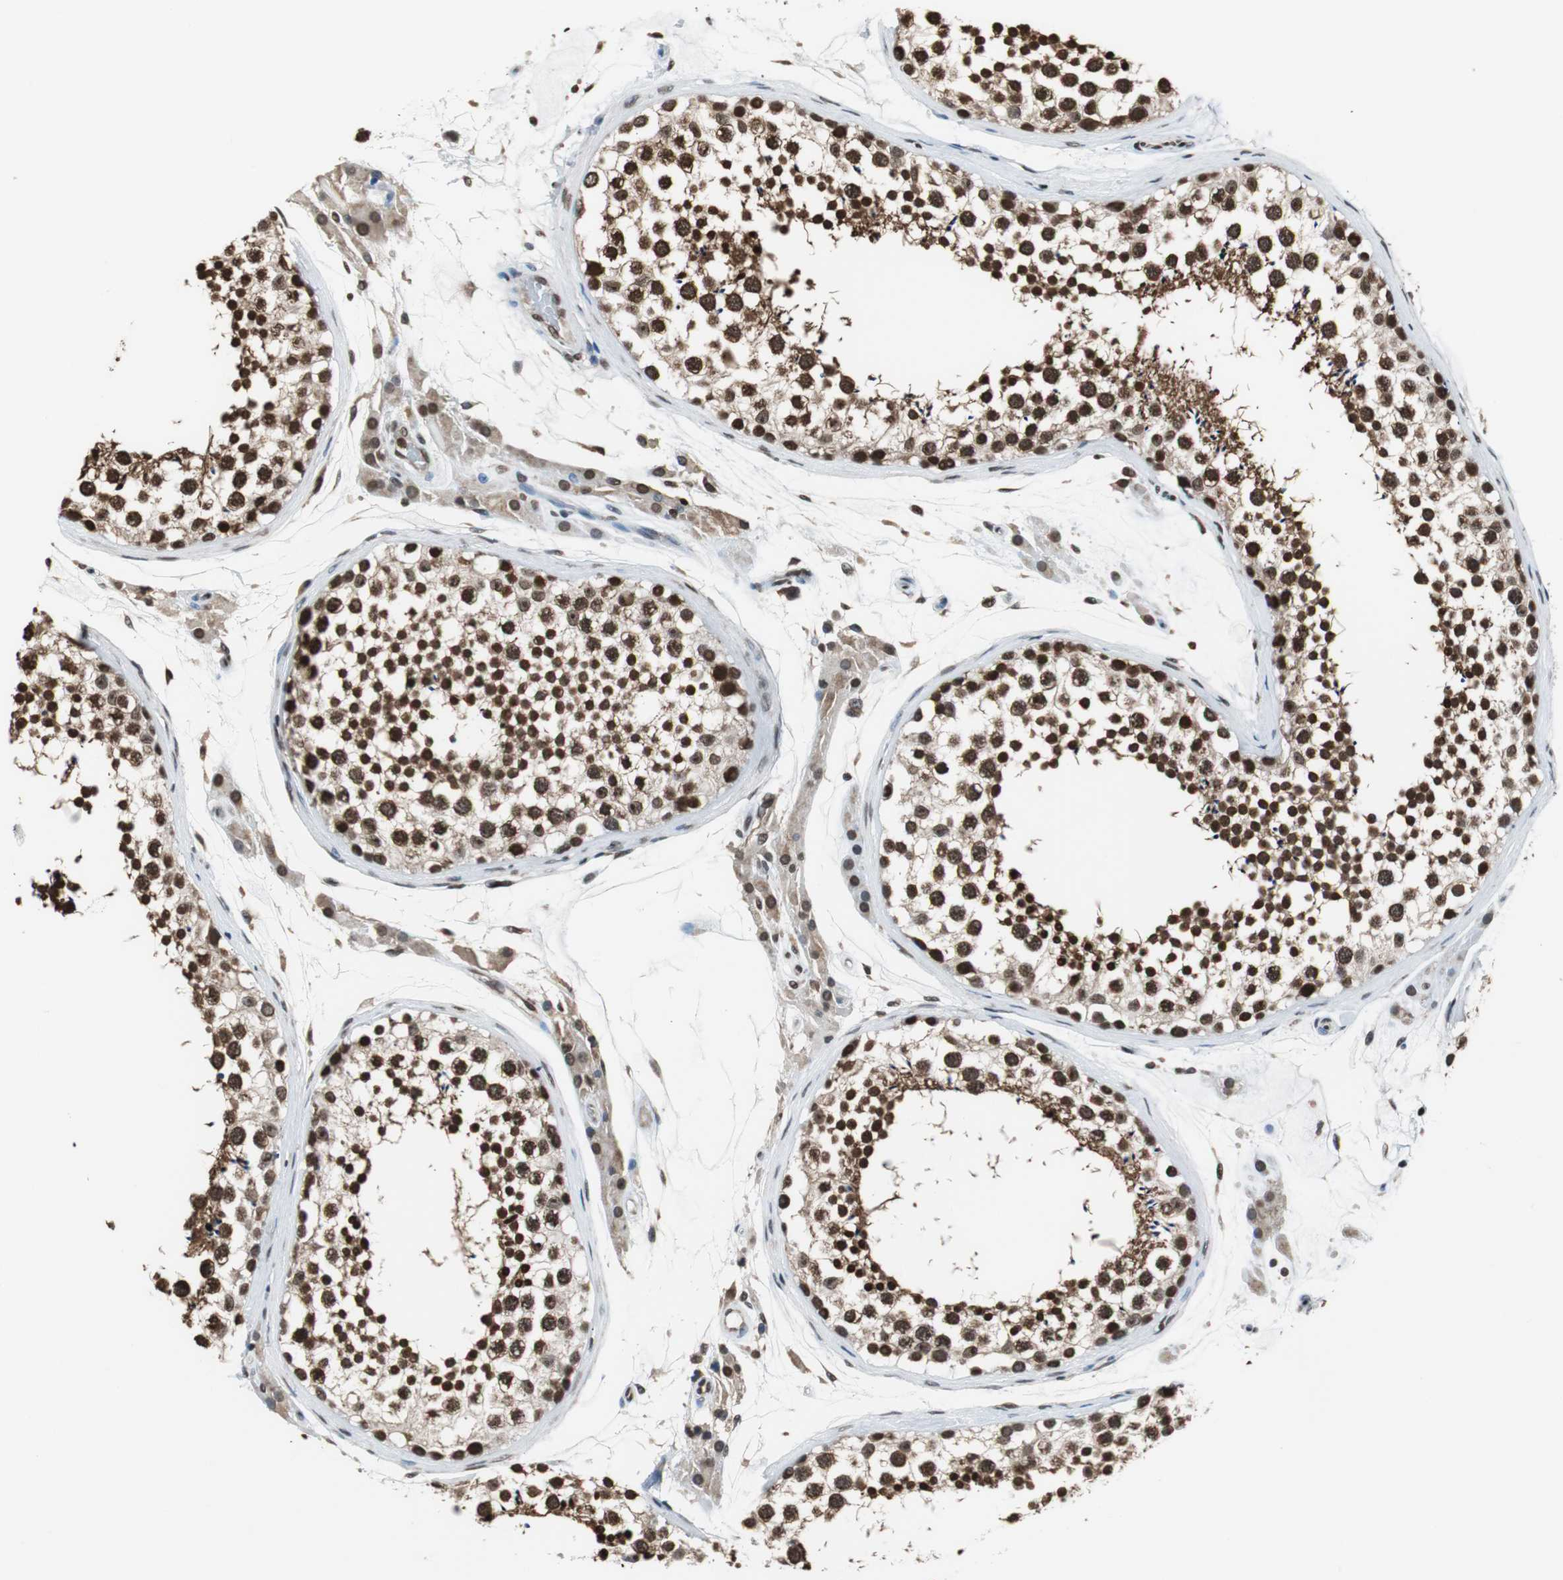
{"staining": {"intensity": "strong", "quantity": ">75%", "location": "nuclear"}, "tissue": "testis", "cell_type": "Cells in seminiferous ducts", "image_type": "normal", "snomed": [{"axis": "morphology", "description": "Normal tissue, NOS"}, {"axis": "topography", "description": "Testis"}], "caption": "Testis stained with DAB (3,3'-diaminobenzidine) immunohistochemistry (IHC) displays high levels of strong nuclear positivity in approximately >75% of cells in seminiferous ducts. The protein is stained brown, and the nuclei are stained in blue (DAB (3,3'-diaminobenzidine) IHC with brightfield microscopy, high magnification).", "gene": "REST", "patient": {"sex": "male", "age": 46}}